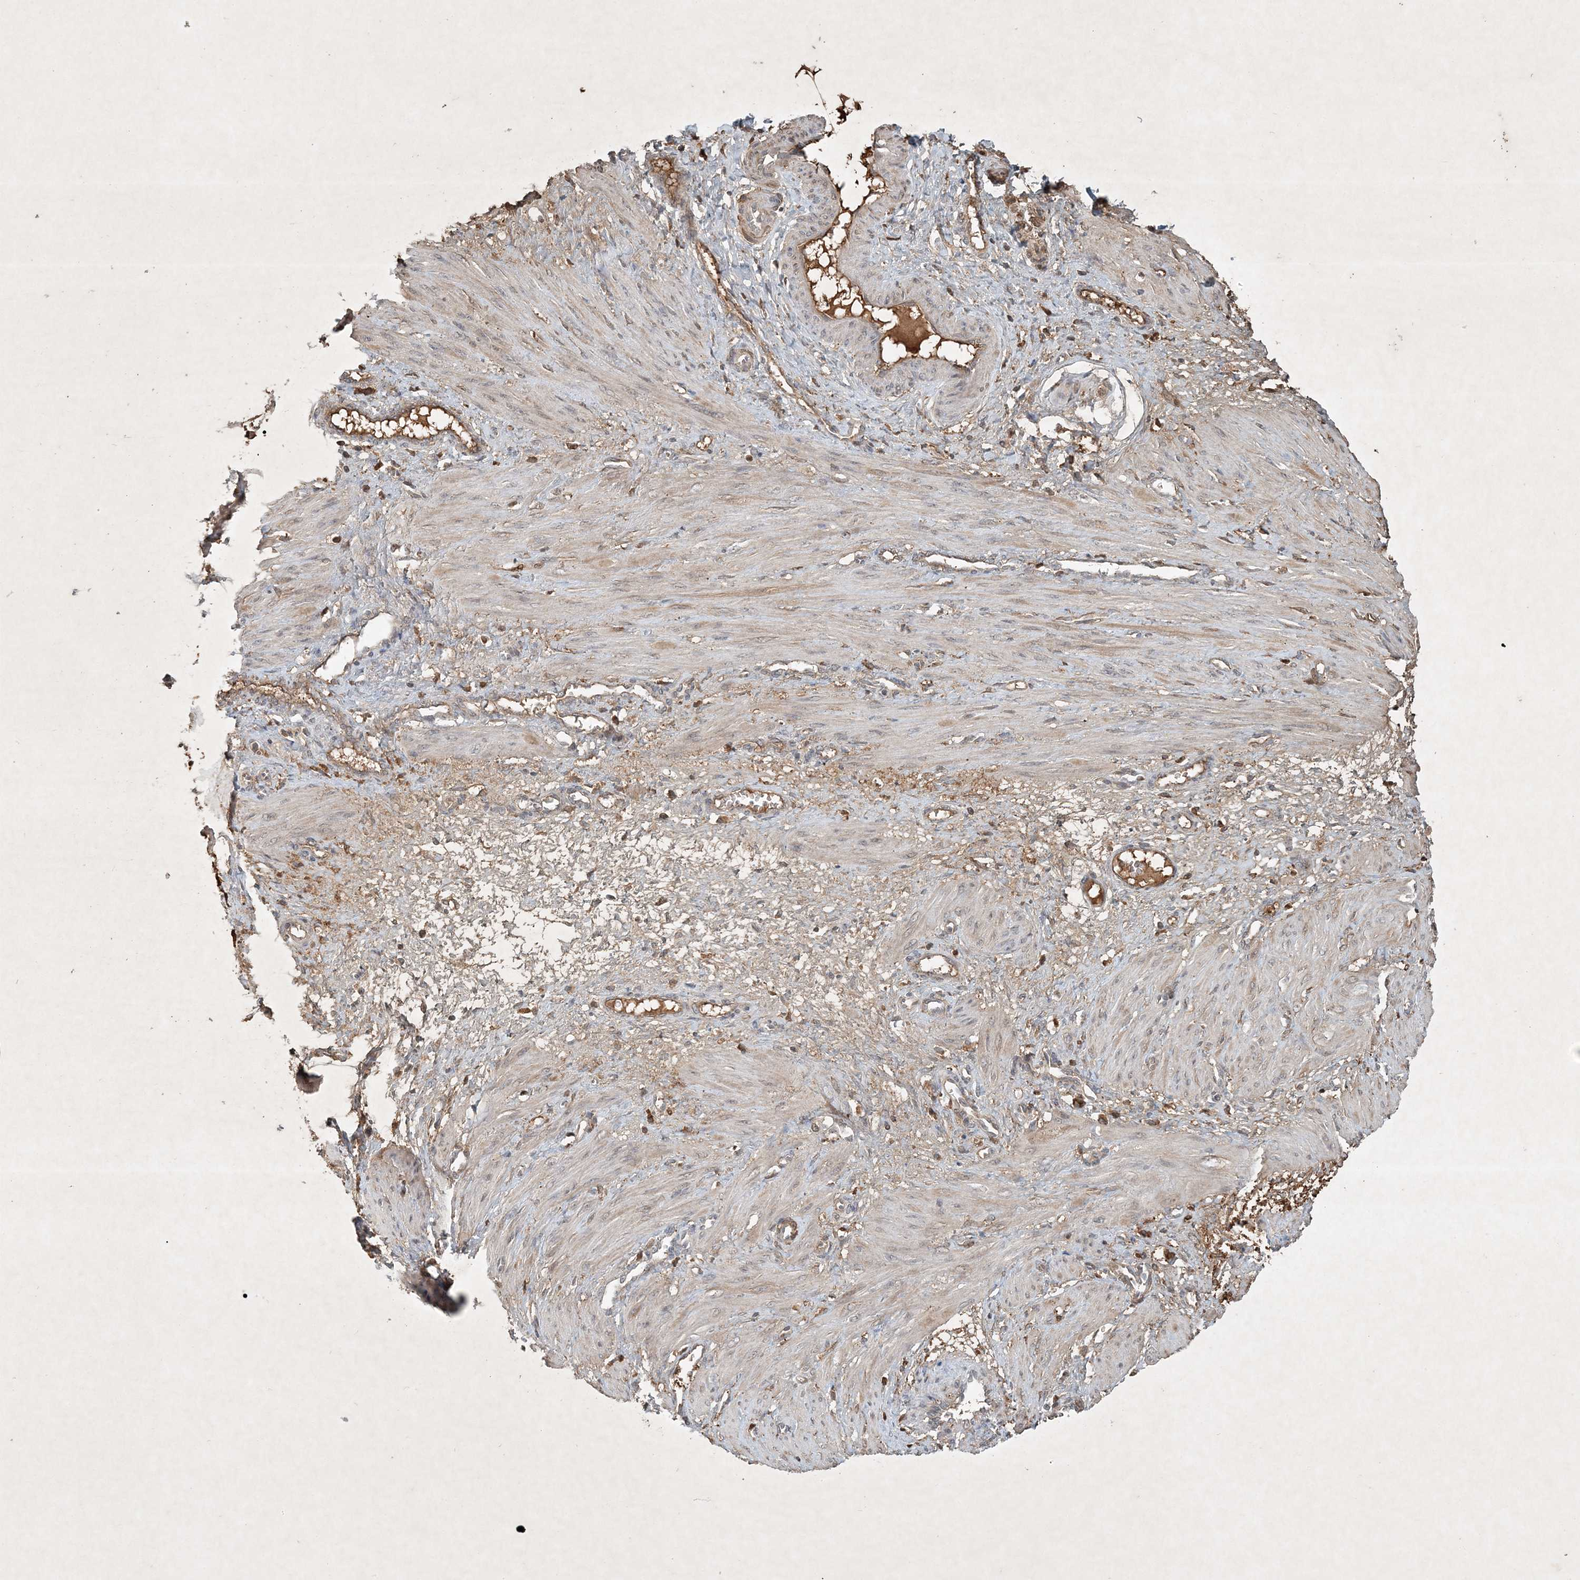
{"staining": {"intensity": "negative", "quantity": "none", "location": "none"}, "tissue": "smooth muscle", "cell_type": "Smooth muscle cells", "image_type": "normal", "snomed": [{"axis": "morphology", "description": "Normal tissue, NOS"}, {"axis": "topography", "description": "Endometrium"}], "caption": "This is an IHC image of benign human smooth muscle. There is no positivity in smooth muscle cells.", "gene": "TNFAIP6", "patient": {"sex": "female", "age": 33}}